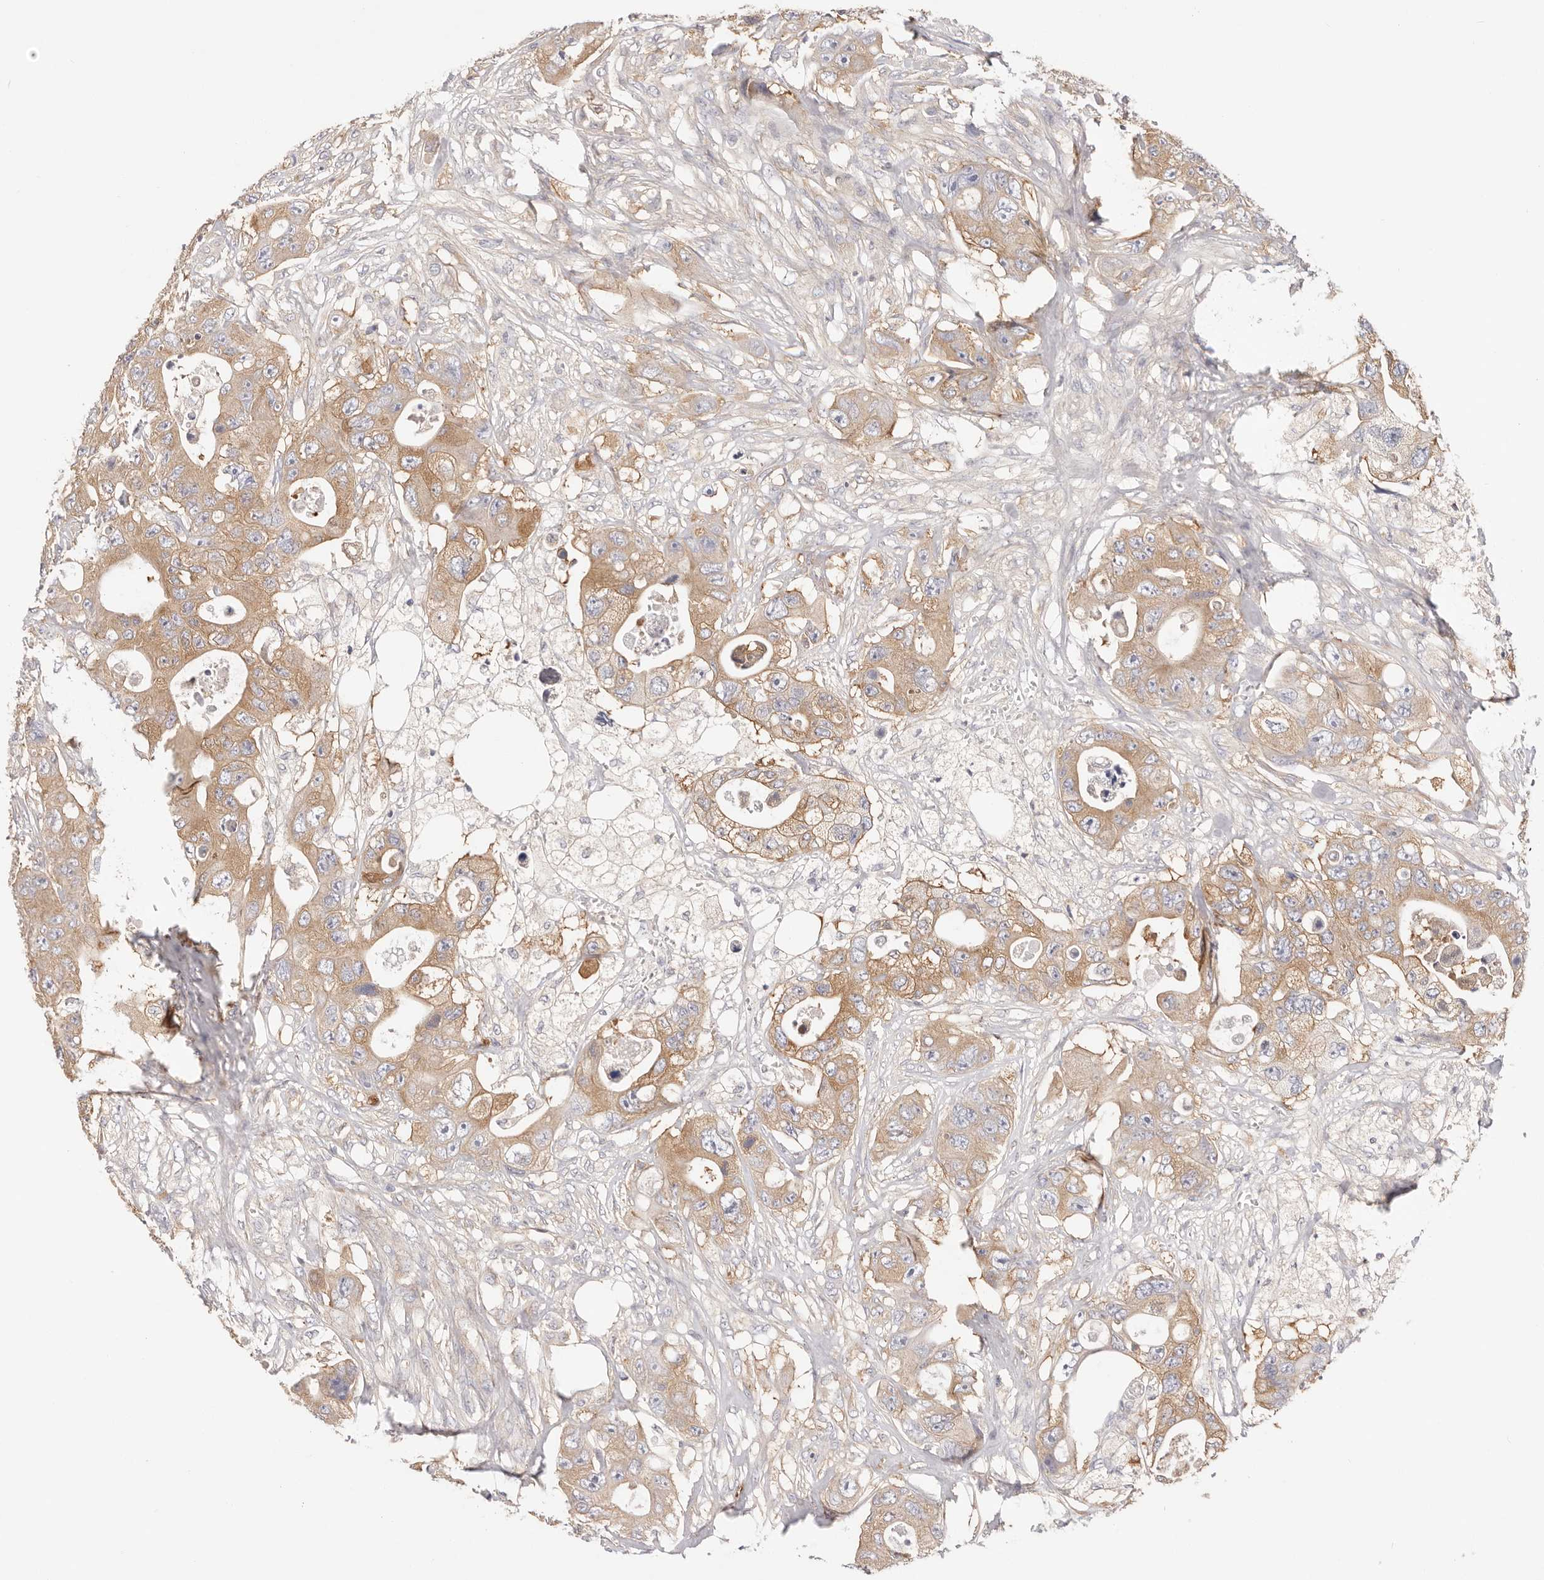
{"staining": {"intensity": "moderate", "quantity": ">75%", "location": "cytoplasmic/membranous"}, "tissue": "colorectal cancer", "cell_type": "Tumor cells", "image_type": "cancer", "snomed": [{"axis": "morphology", "description": "Adenocarcinoma, NOS"}, {"axis": "topography", "description": "Colon"}], "caption": "Protein expression analysis of human colorectal adenocarcinoma reveals moderate cytoplasmic/membranous expression in about >75% of tumor cells.", "gene": "KCMF1", "patient": {"sex": "female", "age": 46}}